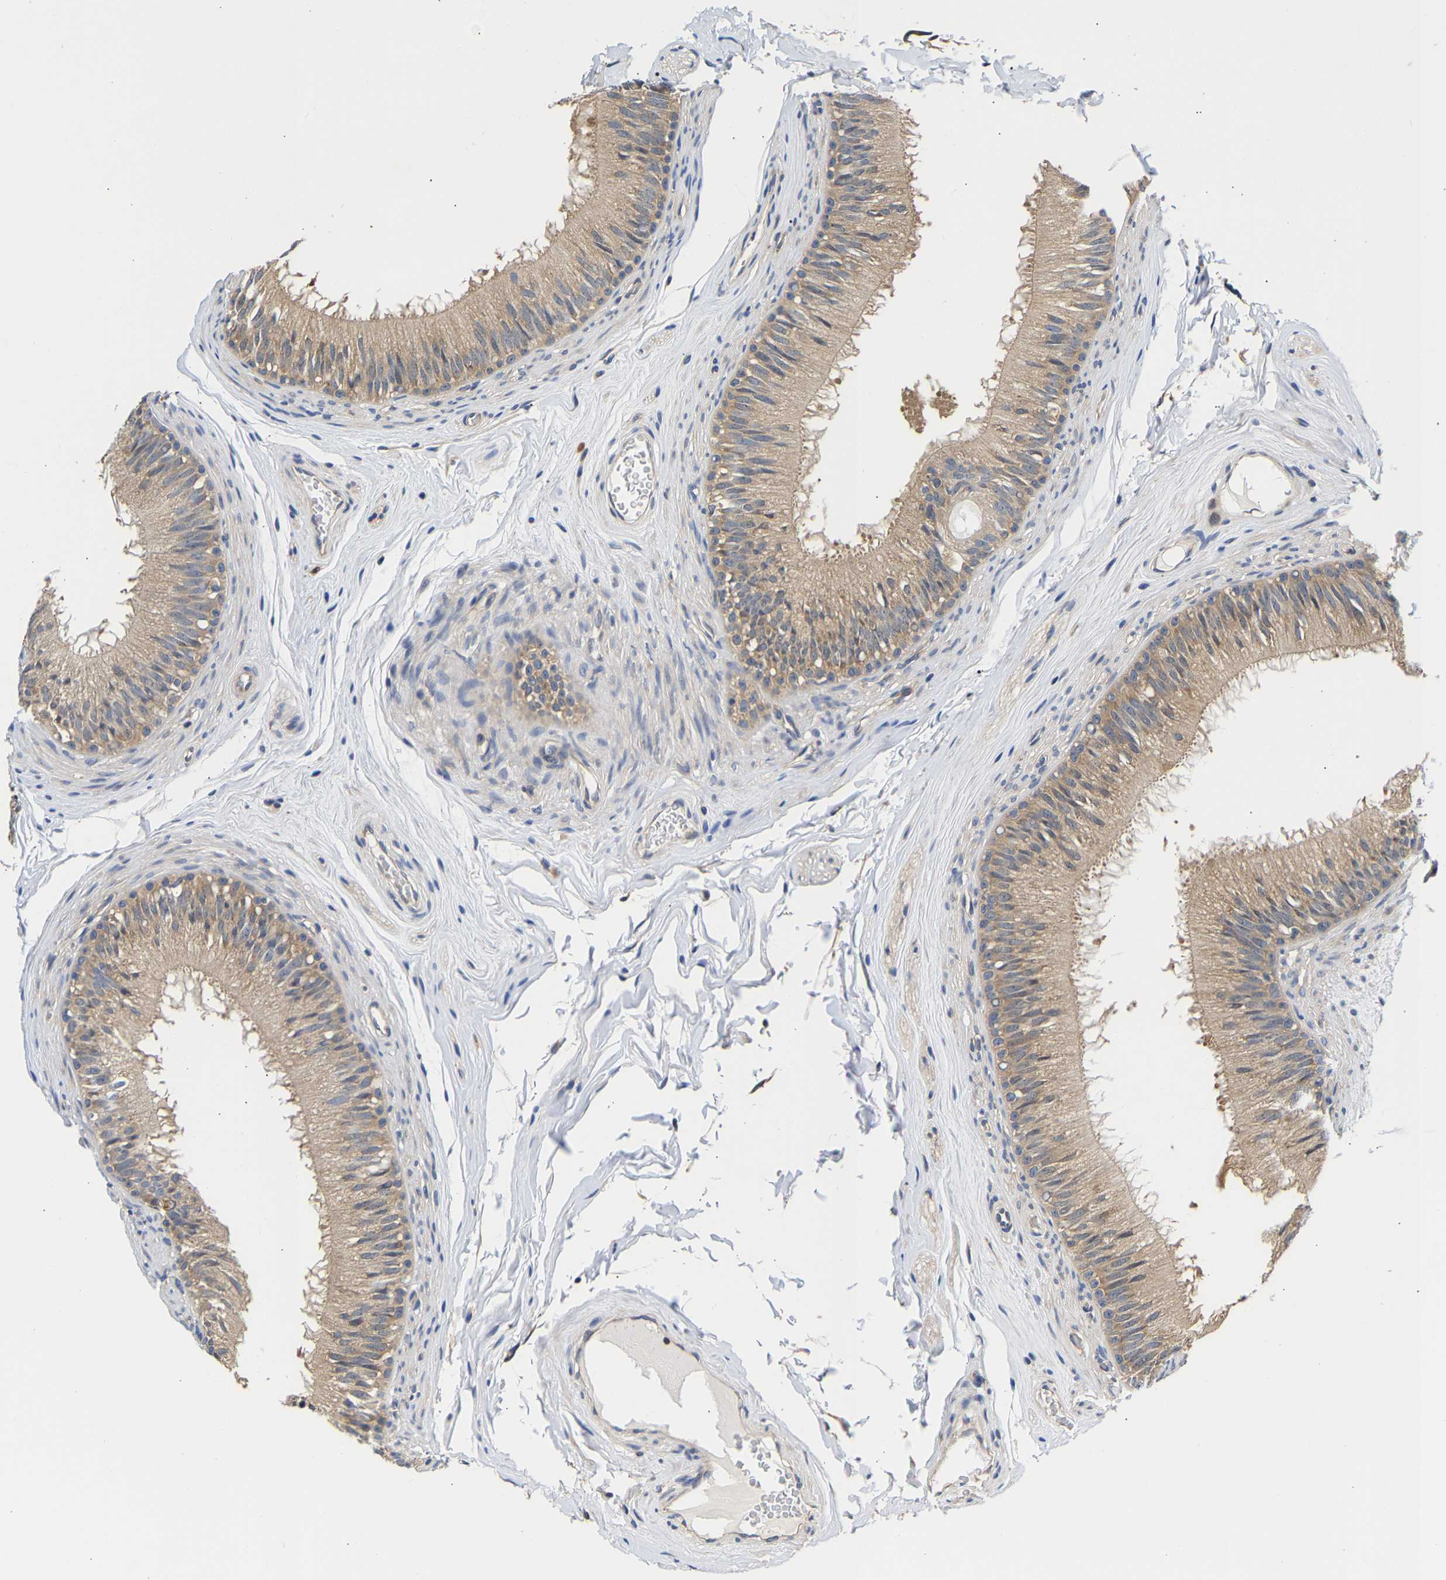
{"staining": {"intensity": "weak", "quantity": ">75%", "location": "cytoplasmic/membranous"}, "tissue": "epididymis", "cell_type": "Glandular cells", "image_type": "normal", "snomed": [{"axis": "morphology", "description": "Normal tissue, NOS"}, {"axis": "topography", "description": "Testis"}, {"axis": "topography", "description": "Epididymis"}], "caption": "A low amount of weak cytoplasmic/membranous expression is seen in about >75% of glandular cells in benign epididymis. (DAB (3,3'-diaminobenzidine) IHC, brown staining for protein, blue staining for nuclei).", "gene": "CCDC6", "patient": {"sex": "male", "age": 36}}